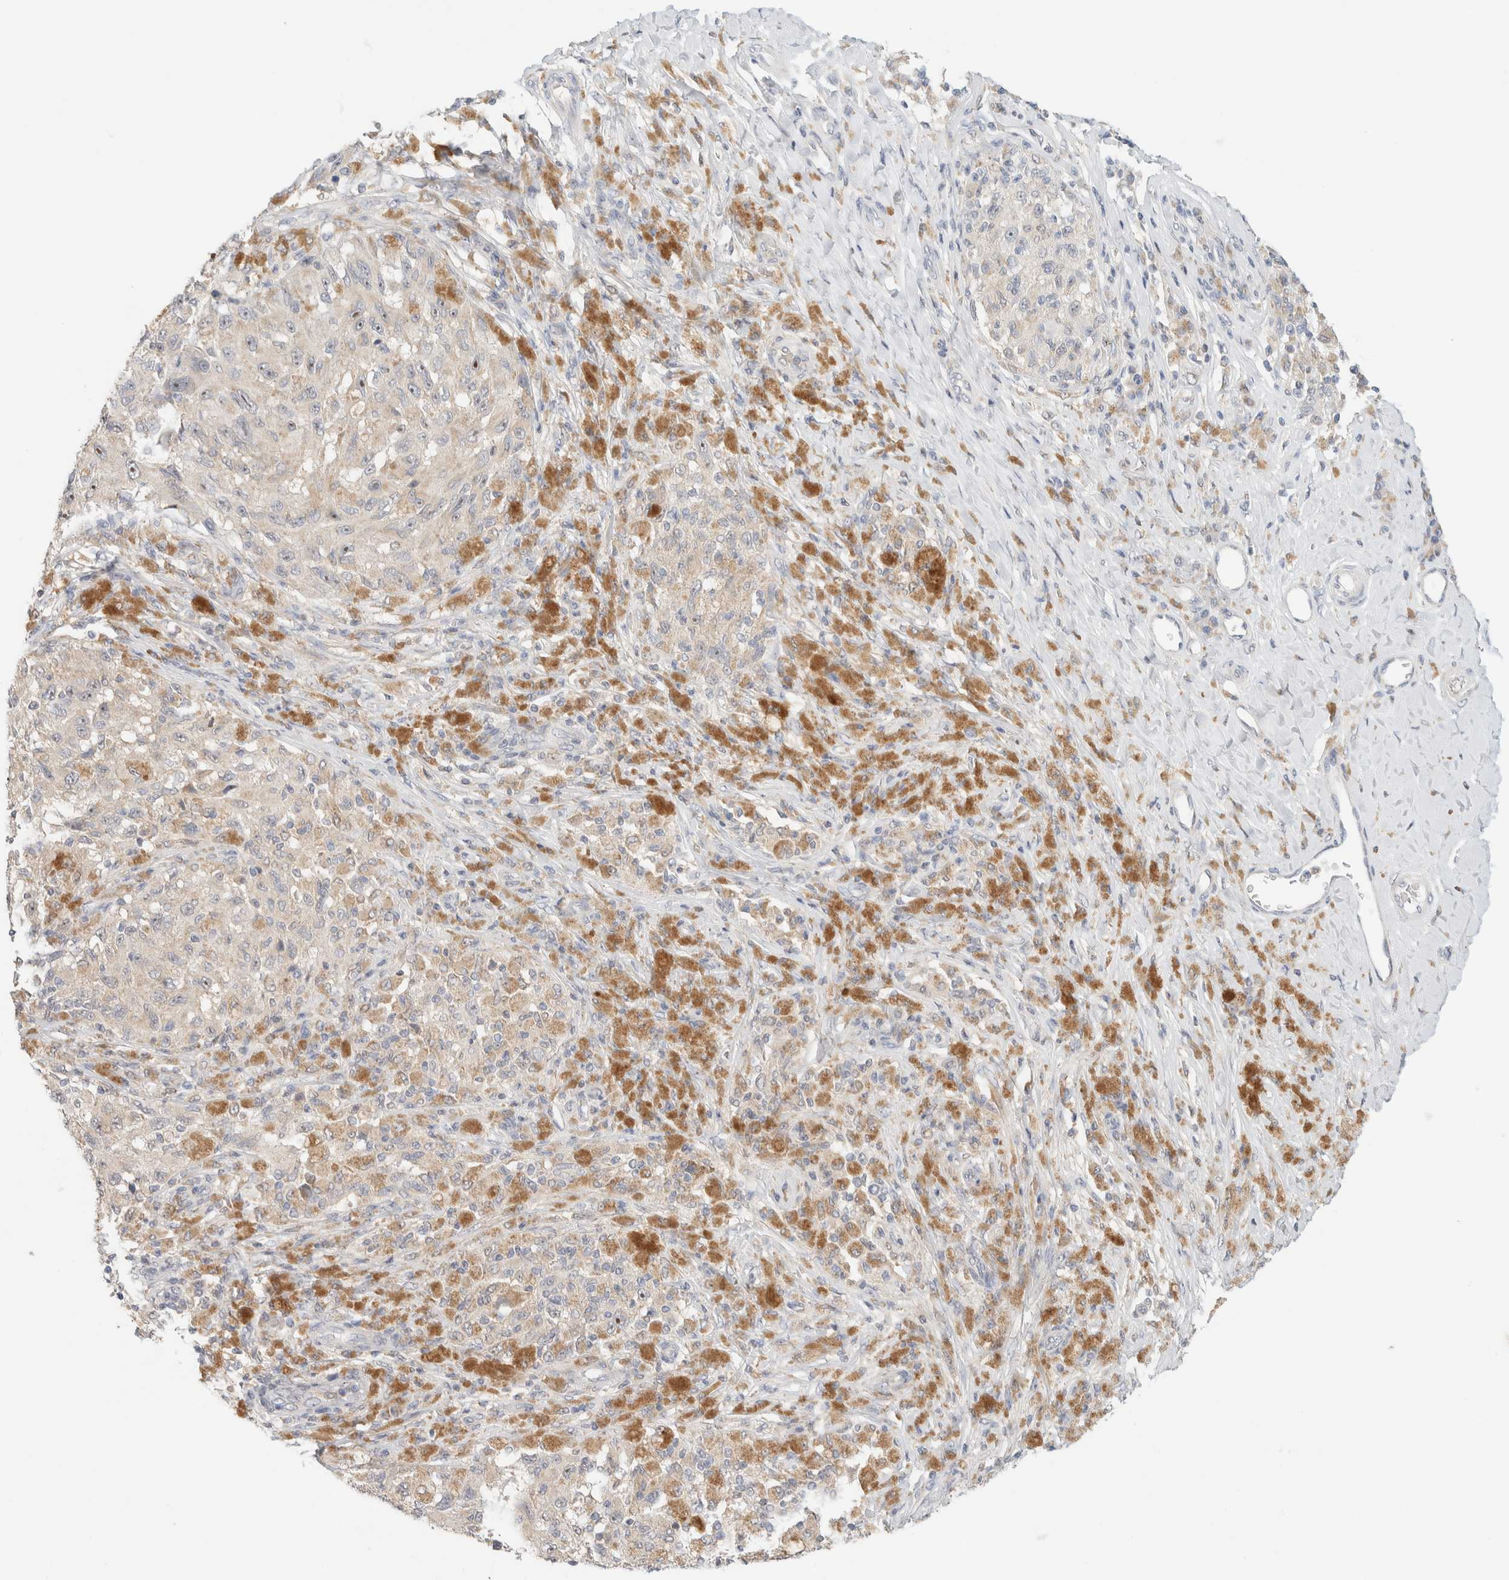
{"staining": {"intensity": "moderate", "quantity": "<25%", "location": "nuclear"}, "tissue": "melanoma", "cell_type": "Tumor cells", "image_type": "cancer", "snomed": [{"axis": "morphology", "description": "Malignant melanoma, NOS"}, {"axis": "topography", "description": "Skin"}], "caption": "Immunohistochemical staining of malignant melanoma demonstrates moderate nuclear protein staining in approximately <25% of tumor cells. Using DAB (3,3'-diaminobenzidine) (brown) and hematoxylin (blue) stains, captured at high magnification using brightfield microscopy.", "gene": "HDHD3", "patient": {"sex": "female", "age": 73}}